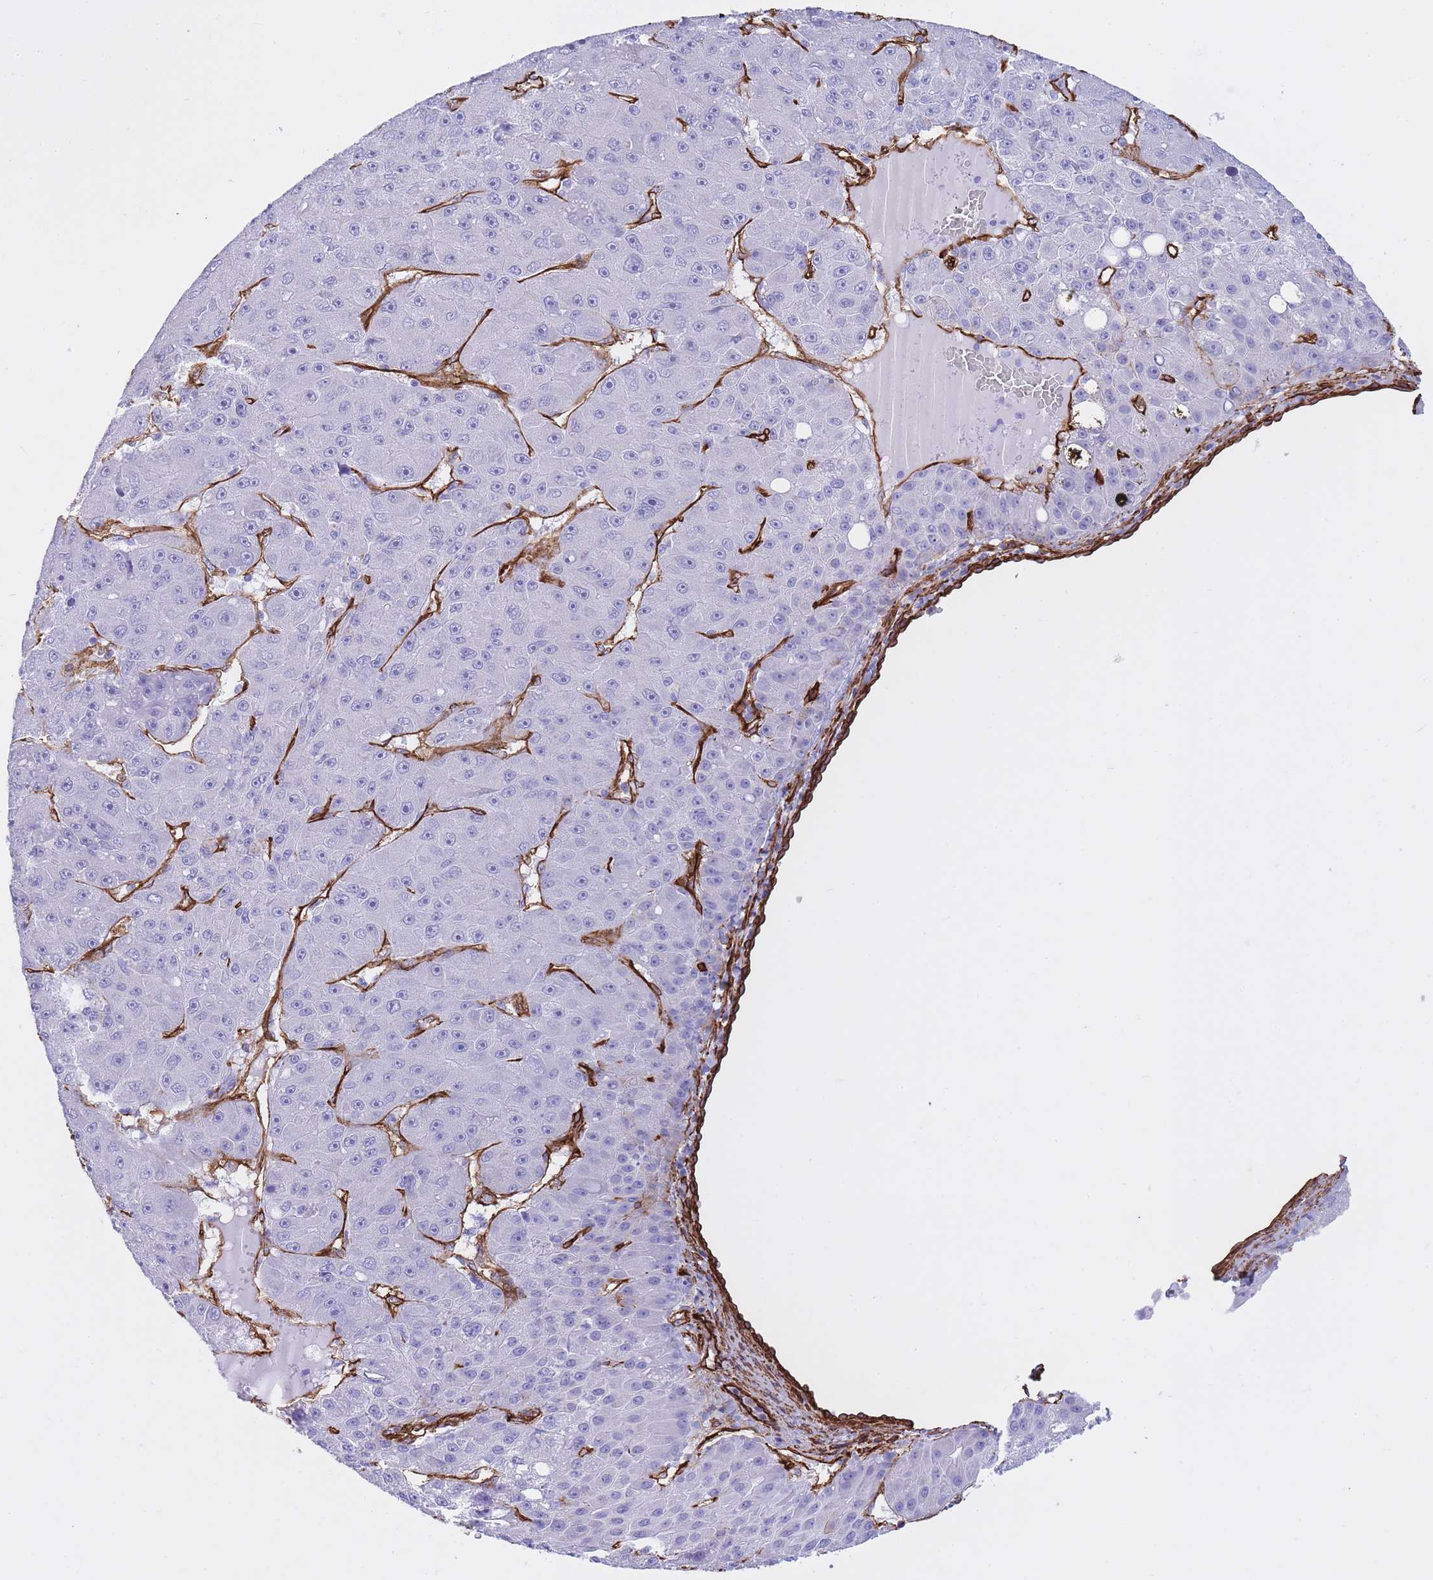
{"staining": {"intensity": "negative", "quantity": "none", "location": "none"}, "tissue": "liver cancer", "cell_type": "Tumor cells", "image_type": "cancer", "snomed": [{"axis": "morphology", "description": "Carcinoma, Hepatocellular, NOS"}, {"axis": "topography", "description": "Liver"}], "caption": "This is an immunohistochemistry (IHC) micrograph of liver cancer (hepatocellular carcinoma). There is no positivity in tumor cells.", "gene": "CAVIN1", "patient": {"sex": "male", "age": 67}}